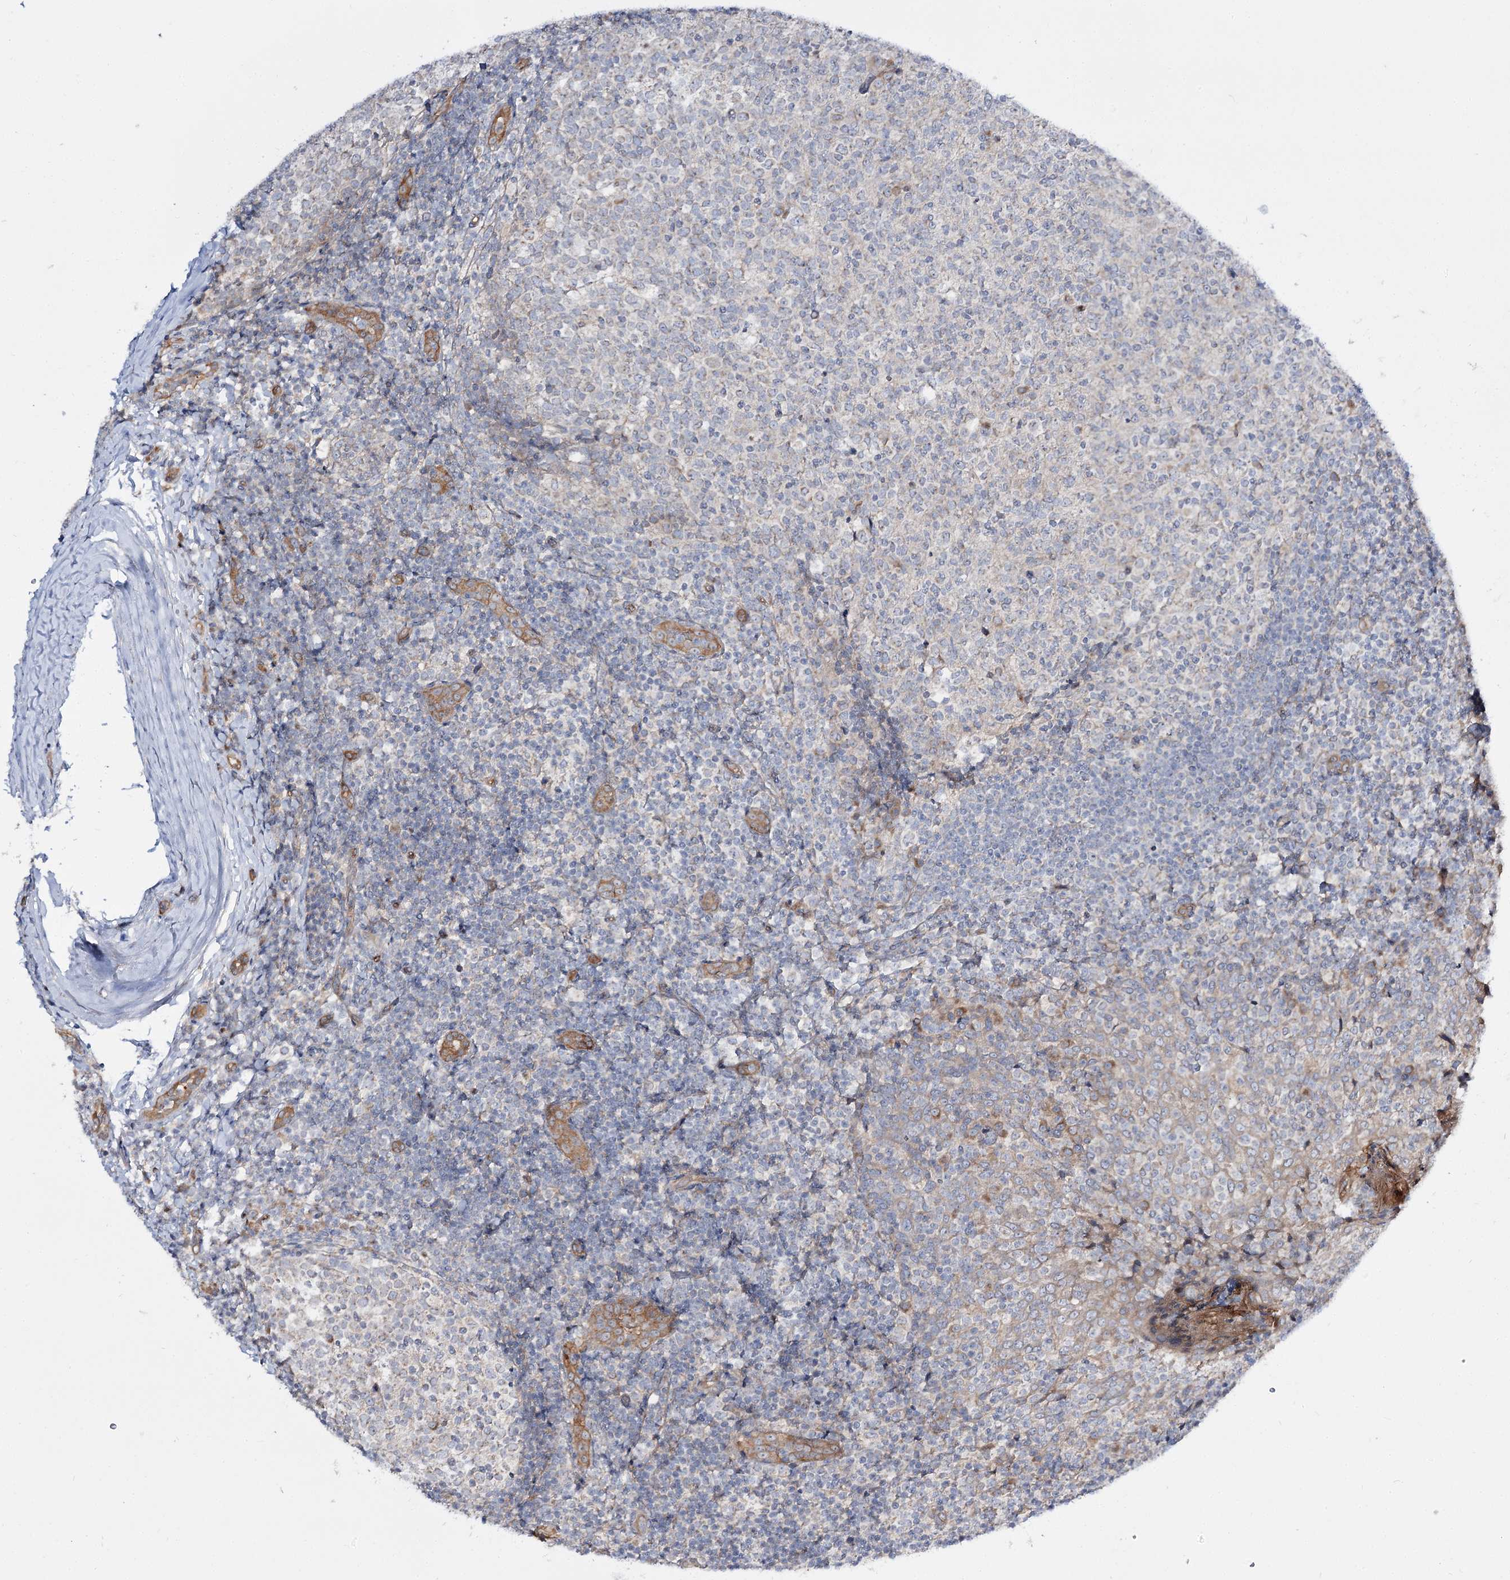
{"staining": {"intensity": "negative", "quantity": "none", "location": "none"}, "tissue": "tonsil", "cell_type": "Germinal center cells", "image_type": "normal", "snomed": [{"axis": "morphology", "description": "Normal tissue, NOS"}, {"axis": "topography", "description": "Tonsil"}], "caption": "The histopathology image shows no significant positivity in germinal center cells of tonsil.", "gene": "C11orf80", "patient": {"sex": "female", "age": 19}}